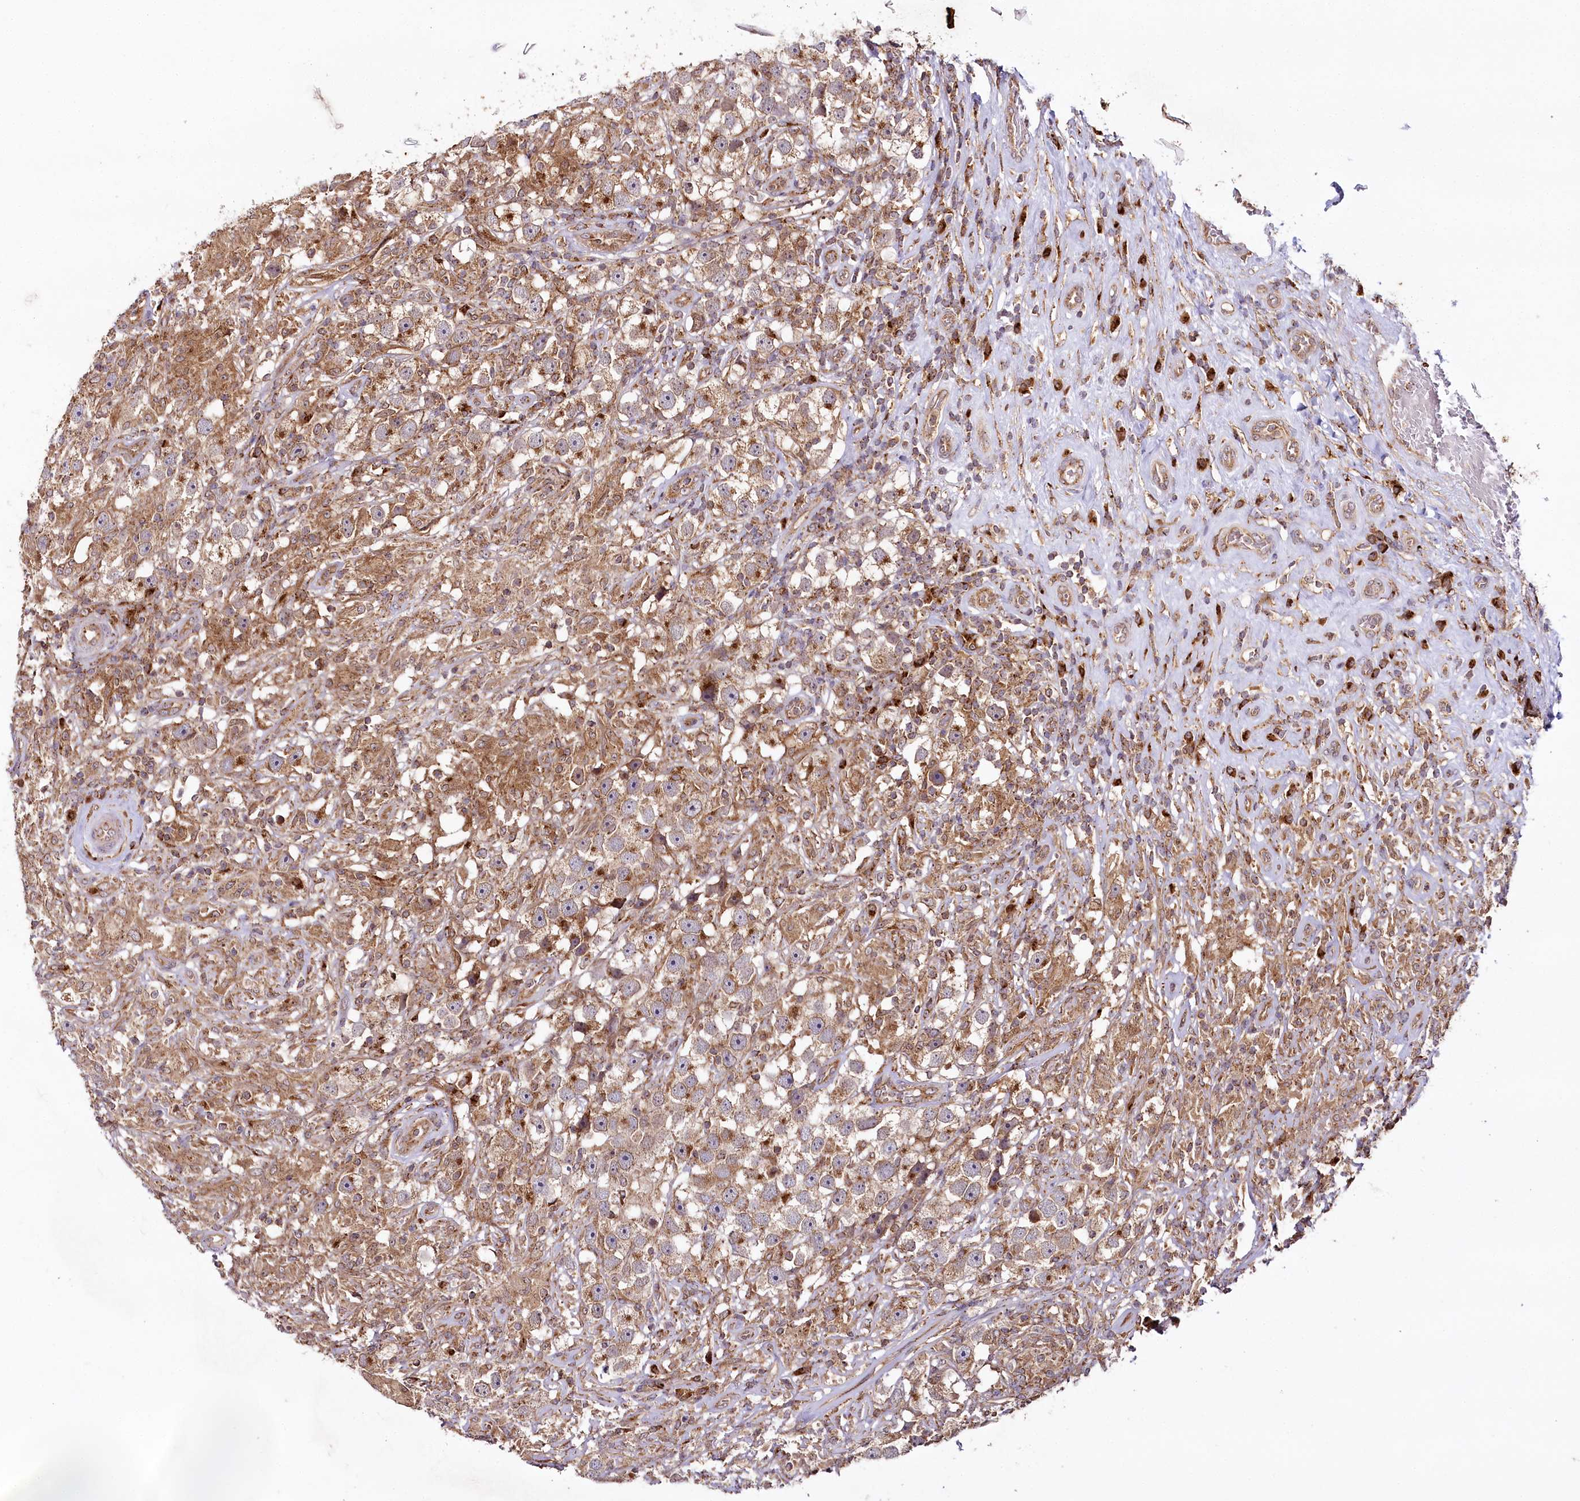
{"staining": {"intensity": "moderate", "quantity": ">75%", "location": "cytoplasmic/membranous"}, "tissue": "testis cancer", "cell_type": "Tumor cells", "image_type": "cancer", "snomed": [{"axis": "morphology", "description": "Seminoma, NOS"}, {"axis": "topography", "description": "Testis"}], "caption": "Human testis seminoma stained for a protein (brown) demonstrates moderate cytoplasmic/membranous positive expression in about >75% of tumor cells.", "gene": "COPG1", "patient": {"sex": "male", "age": 49}}